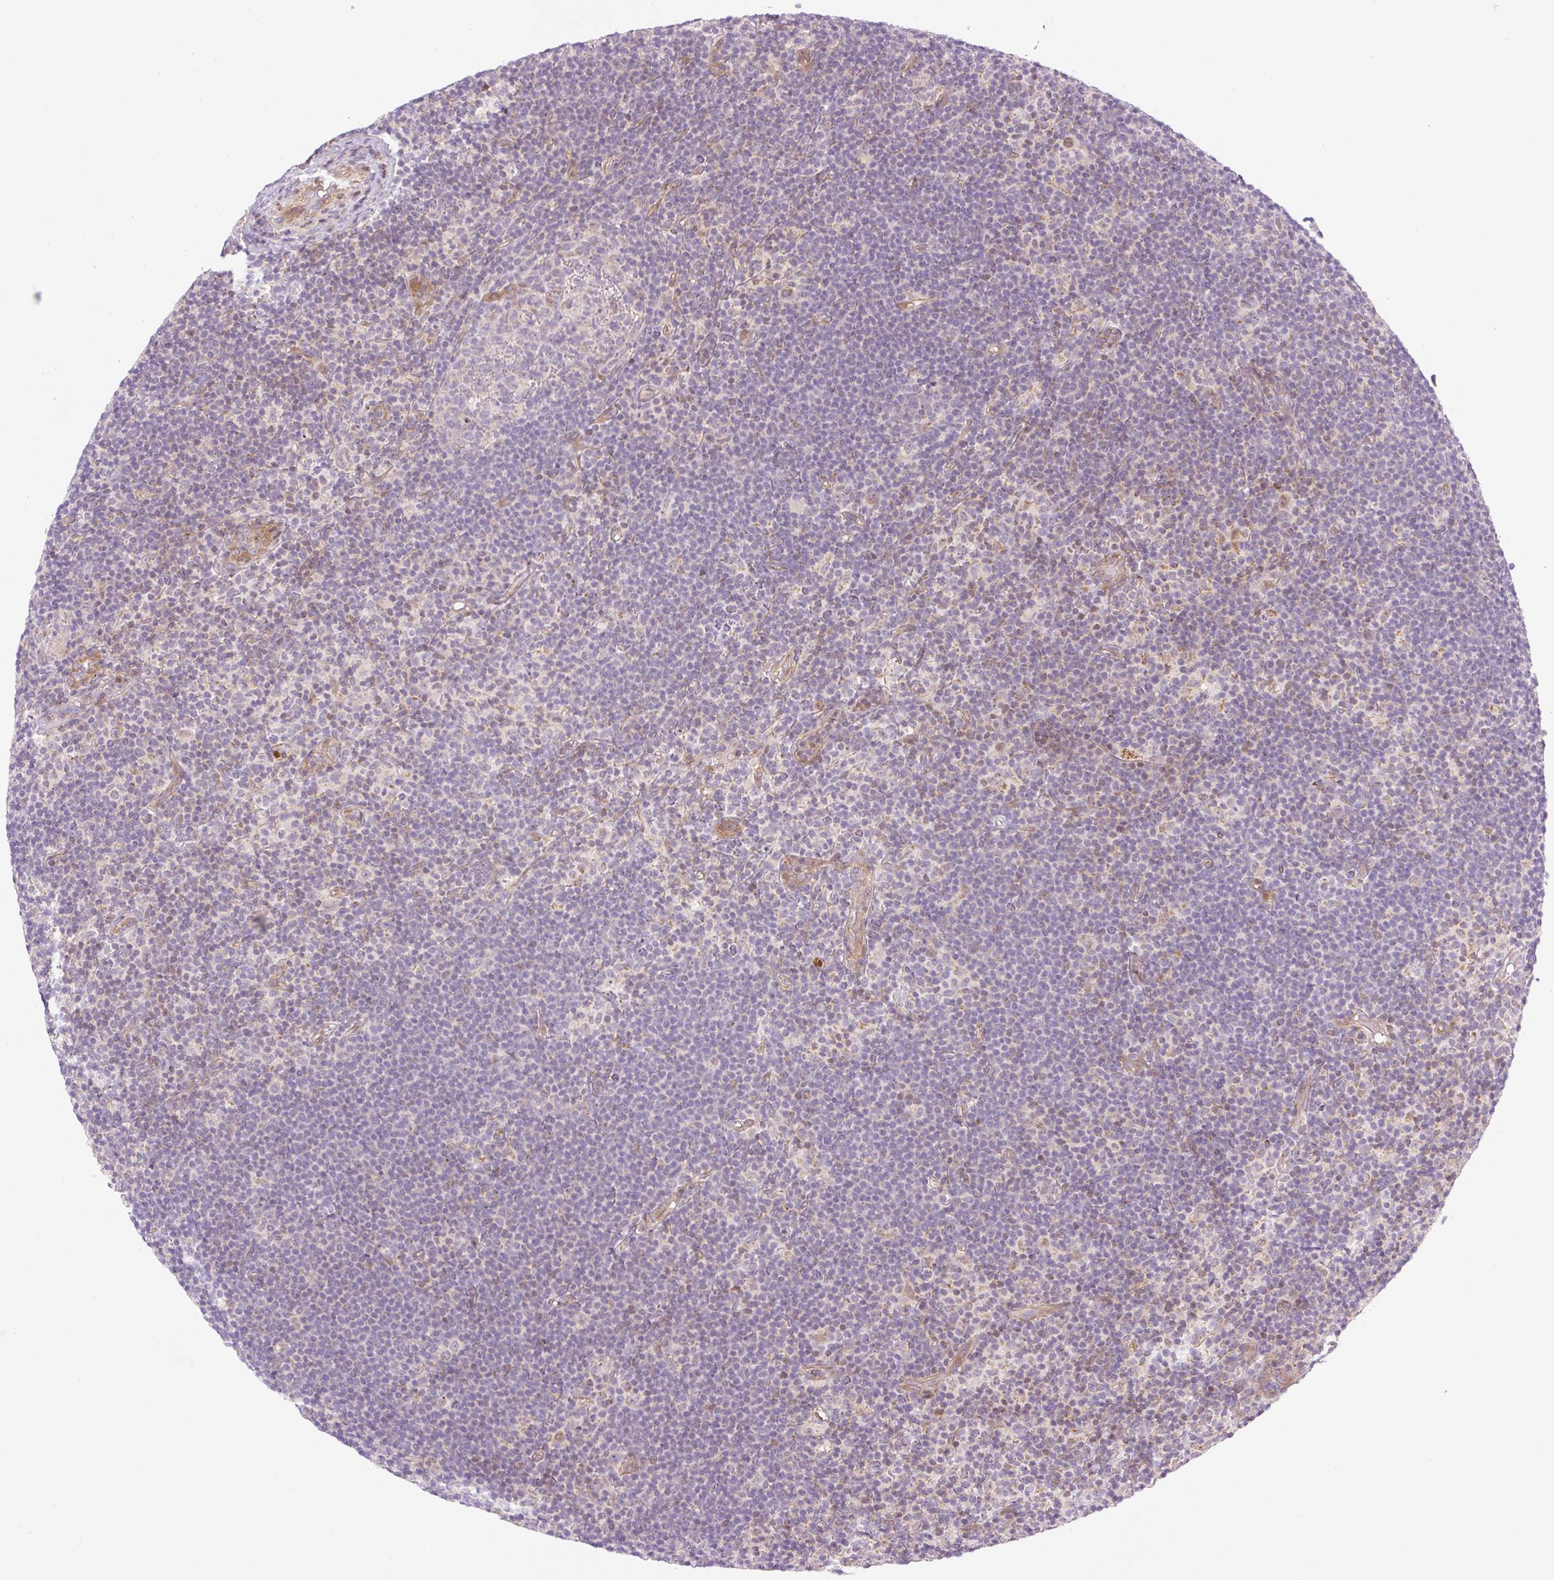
{"staining": {"intensity": "negative", "quantity": "none", "location": "none"}, "tissue": "lymphoma", "cell_type": "Tumor cells", "image_type": "cancer", "snomed": [{"axis": "morphology", "description": "Hodgkin's disease, NOS"}, {"axis": "topography", "description": "Lymph node"}], "caption": "Immunohistochemical staining of lymphoma demonstrates no significant staining in tumor cells.", "gene": "ZNF394", "patient": {"sex": "female", "age": 57}}